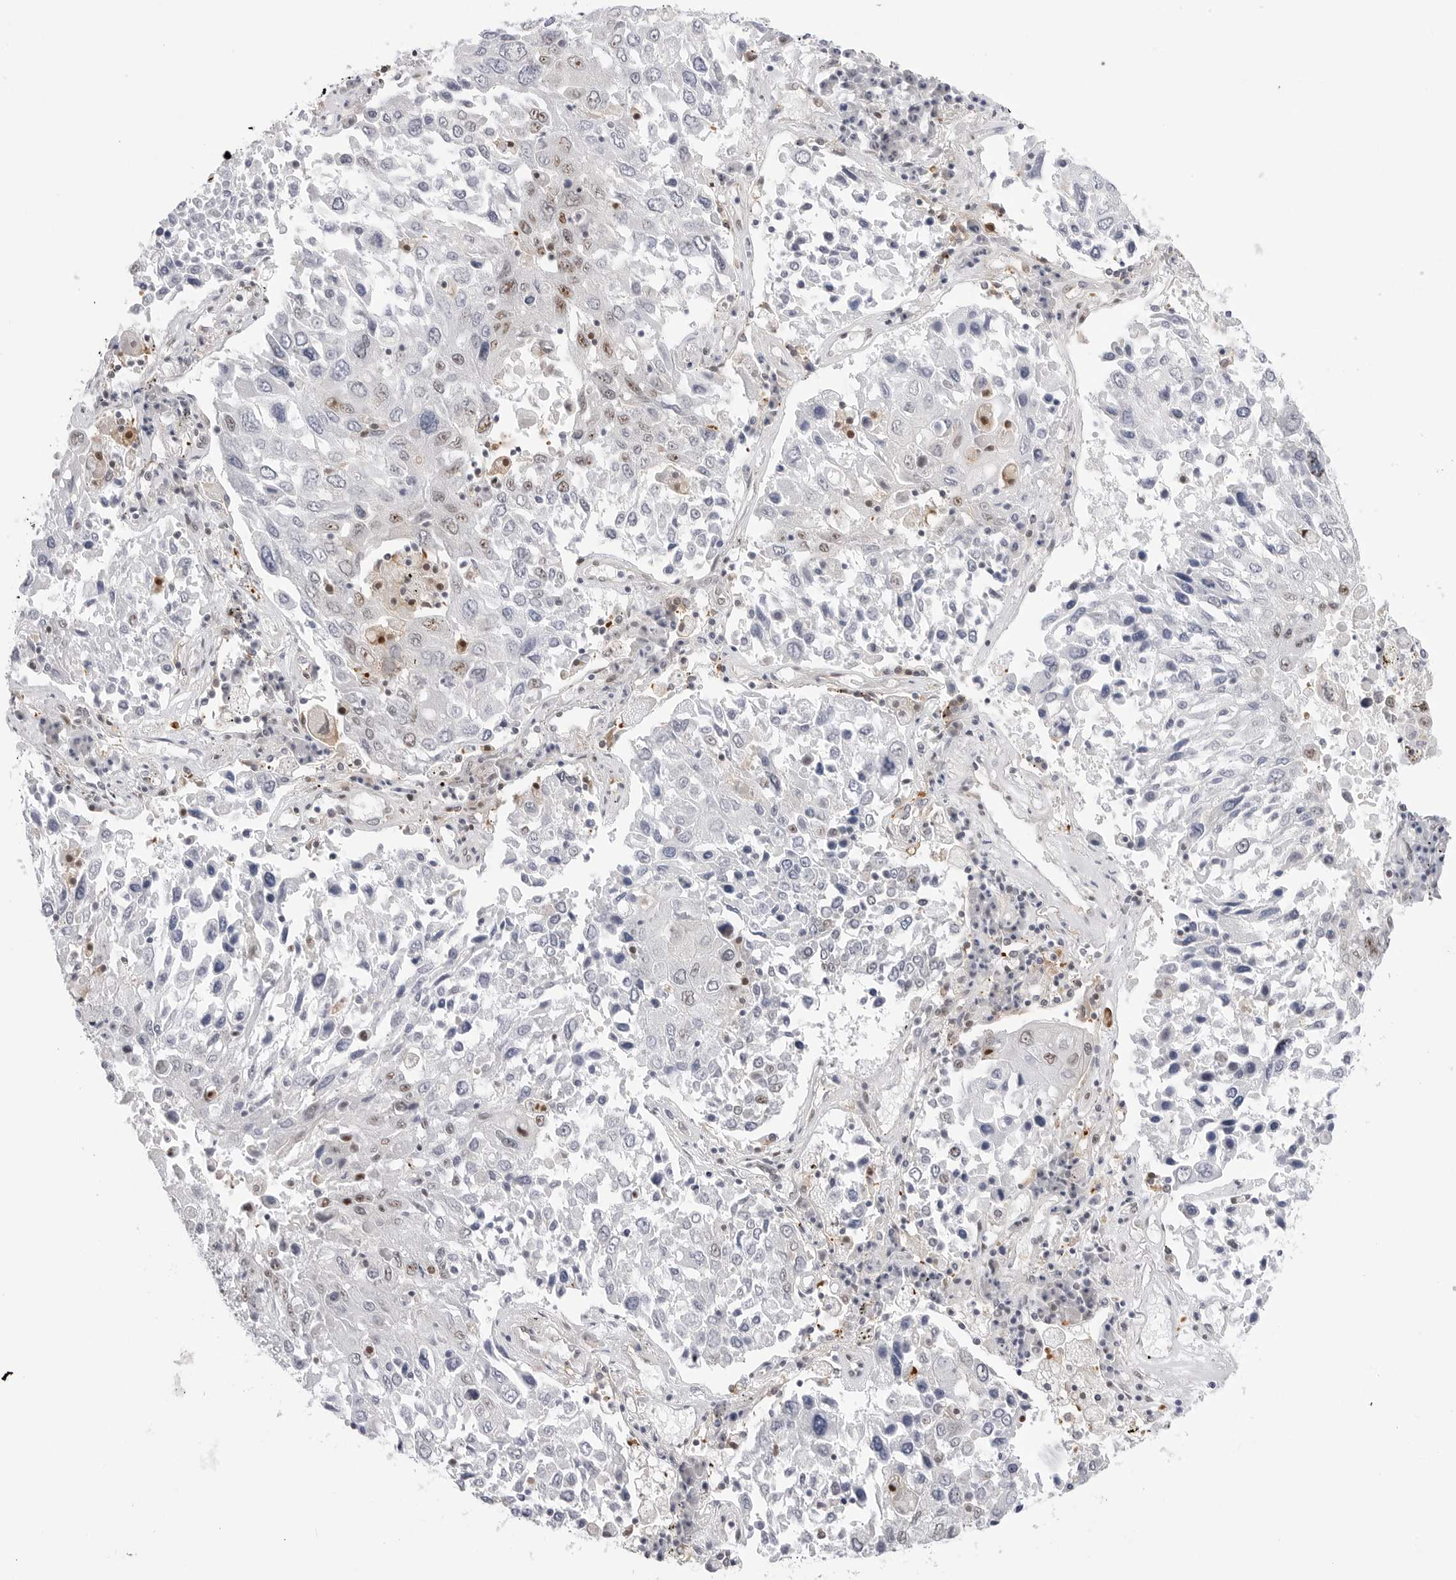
{"staining": {"intensity": "weak", "quantity": "<25%", "location": "nuclear"}, "tissue": "lung cancer", "cell_type": "Tumor cells", "image_type": "cancer", "snomed": [{"axis": "morphology", "description": "Squamous cell carcinoma, NOS"}, {"axis": "topography", "description": "Lung"}], "caption": "High magnification brightfield microscopy of lung cancer (squamous cell carcinoma) stained with DAB (brown) and counterstained with hematoxylin (blue): tumor cells show no significant expression. (DAB (3,3'-diaminobenzidine) immunohistochemistry with hematoxylin counter stain).", "gene": "C1orf162", "patient": {"sex": "male", "age": 65}}